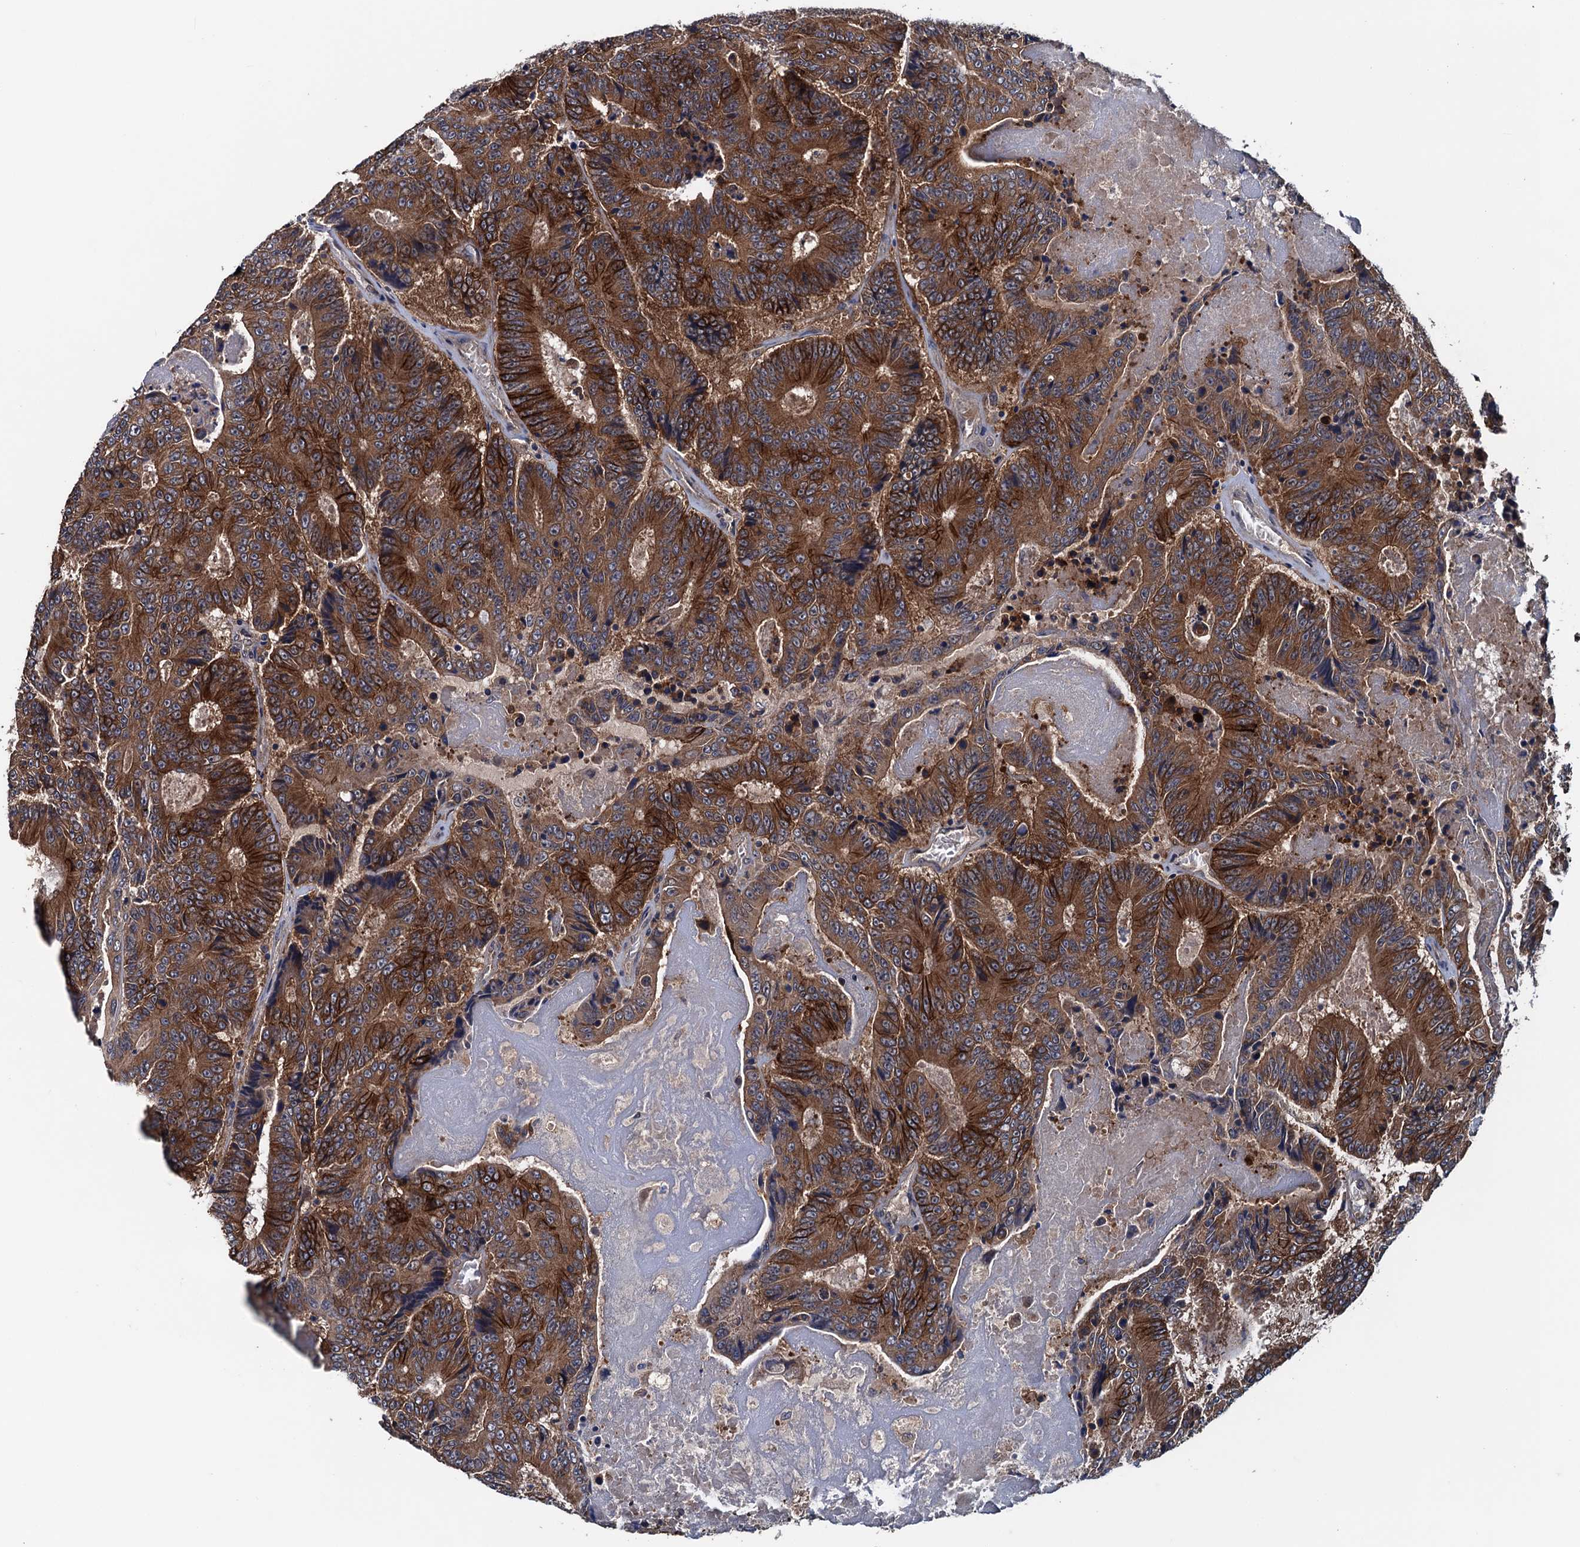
{"staining": {"intensity": "strong", "quantity": ">75%", "location": "cytoplasmic/membranous"}, "tissue": "colorectal cancer", "cell_type": "Tumor cells", "image_type": "cancer", "snomed": [{"axis": "morphology", "description": "Adenocarcinoma, NOS"}, {"axis": "topography", "description": "Colon"}], "caption": "Immunohistochemistry photomicrograph of neoplastic tissue: human adenocarcinoma (colorectal) stained using immunohistochemistry shows high levels of strong protein expression localized specifically in the cytoplasmic/membranous of tumor cells, appearing as a cytoplasmic/membranous brown color.", "gene": "BLTP3B", "patient": {"sex": "male", "age": 83}}